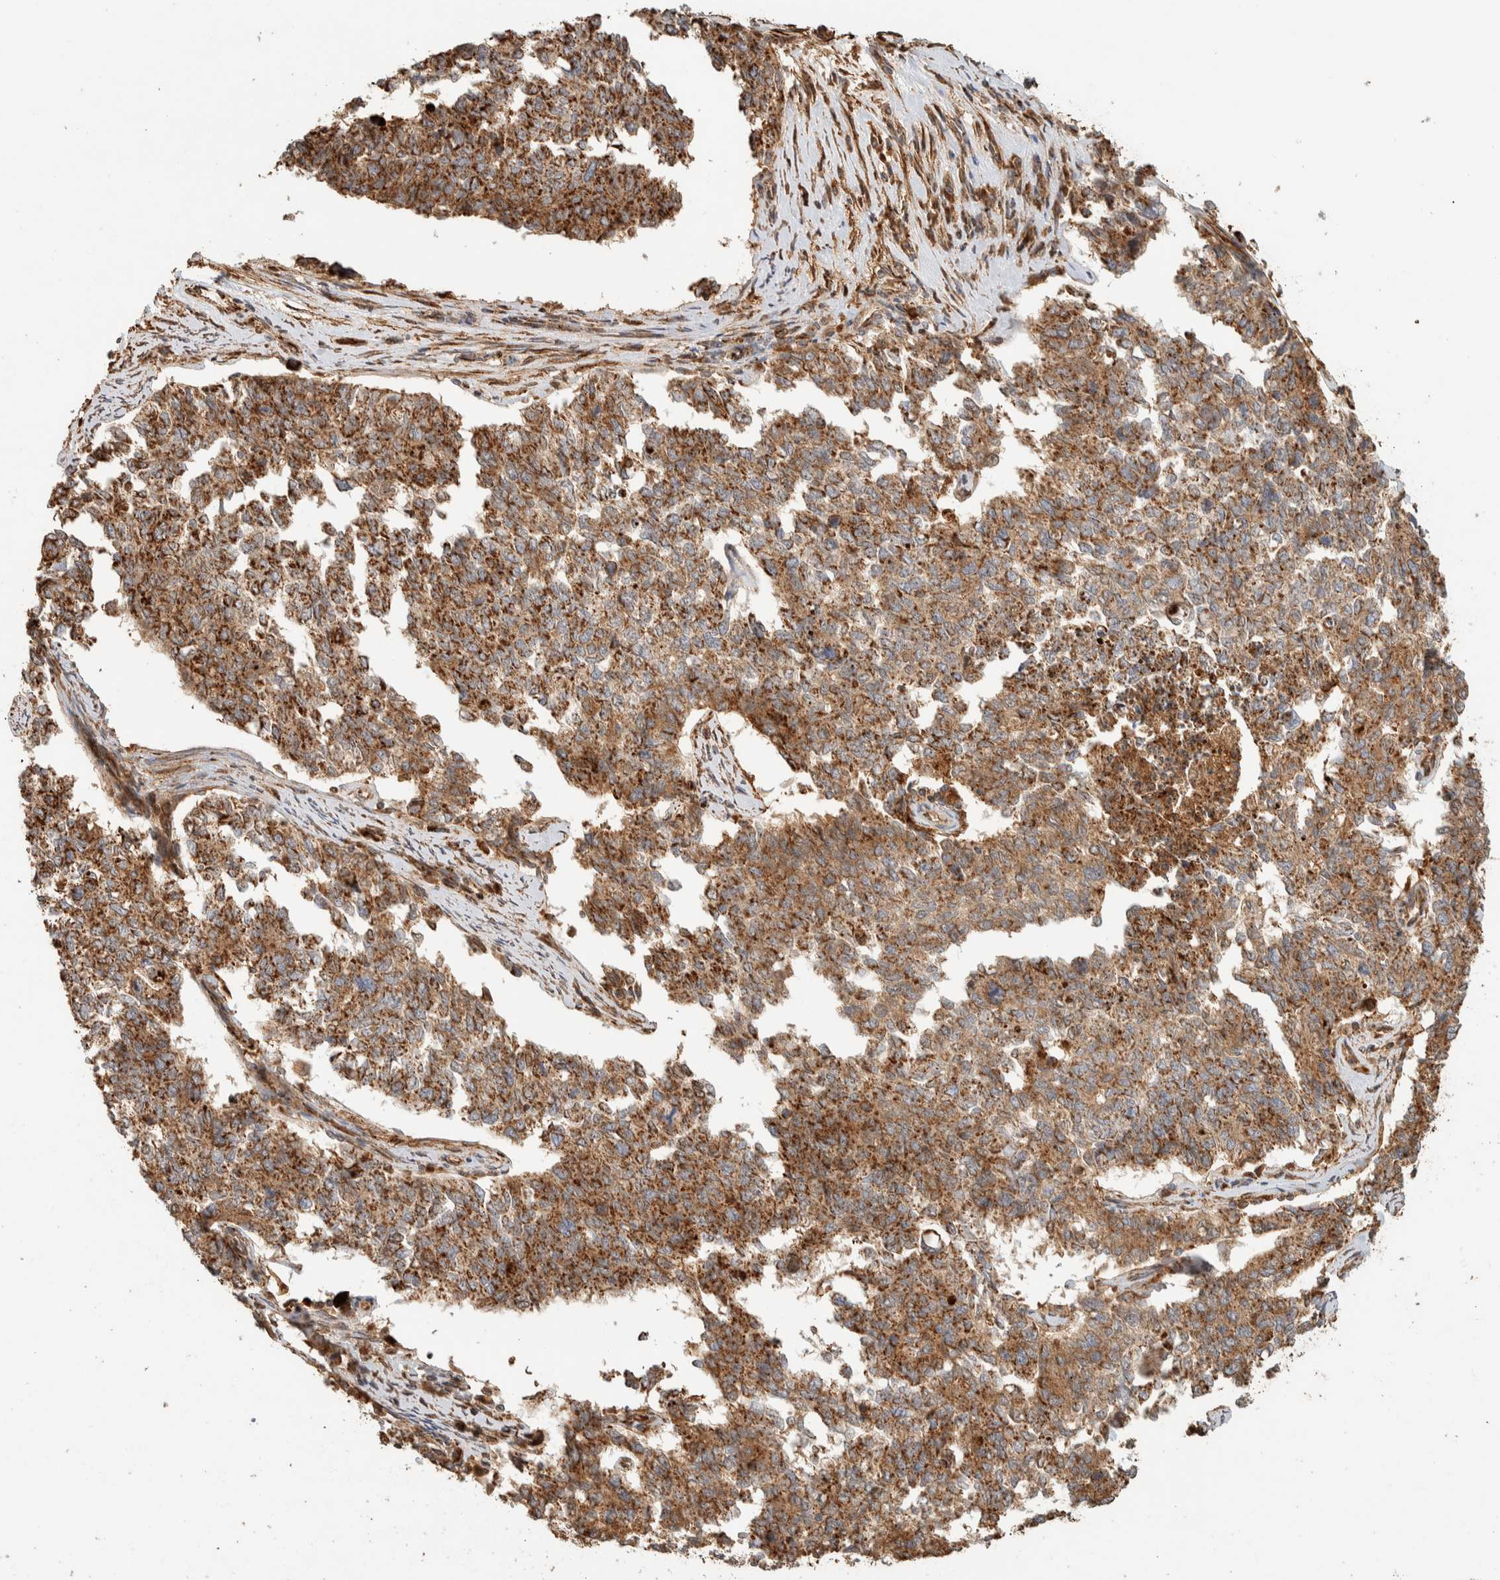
{"staining": {"intensity": "moderate", "quantity": ">75%", "location": "cytoplasmic/membranous"}, "tissue": "cervical cancer", "cell_type": "Tumor cells", "image_type": "cancer", "snomed": [{"axis": "morphology", "description": "Squamous cell carcinoma, NOS"}, {"axis": "topography", "description": "Cervix"}], "caption": "Moderate cytoplasmic/membranous protein expression is seen in approximately >75% of tumor cells in cervical cancer.", "gene": "KIF9", "patient": {"sex": "female", "age": 63}}